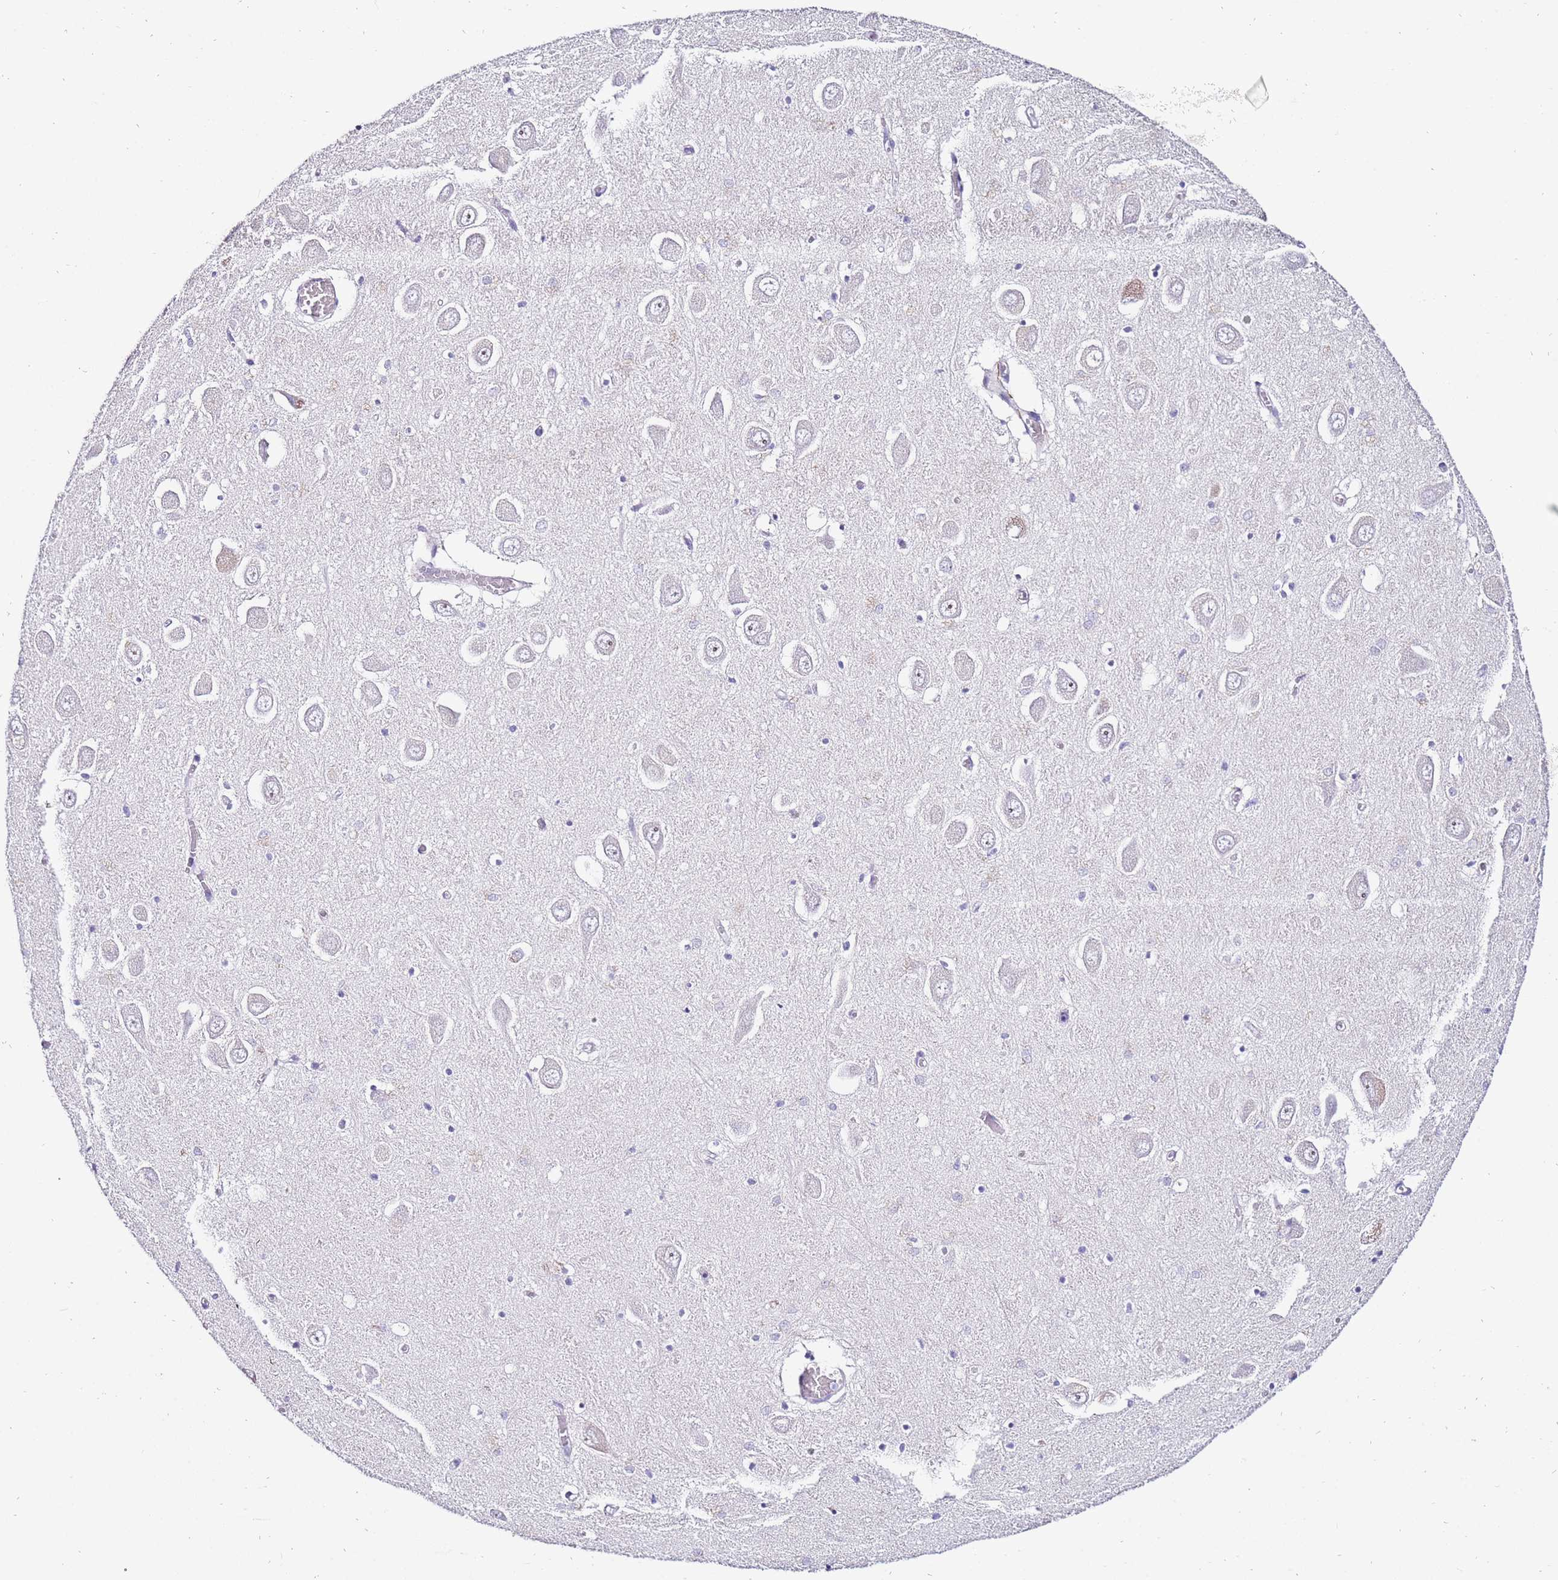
{"staining": {"intensity": "negative", "quantity": "none", "location": "none"}, "tissue": "hippocampus", "cell_type": "Glial cells", "image_type": "normal", "snomed": [{"axis": "morphology", "description": "Normal tissue, NOS"}, {"axis": "topography", "description": "Hippocampus"}], "caption": "Immunohistochemistry of benign hippocampus displays no expression in glial cells. (Stains: DAB immunohistochemistry with hematoxylin counter stain, Microscopy: brightfield microscopy at high magnification).", "gene": "HGD", "patient": {"sex": "male", "age": 70}}